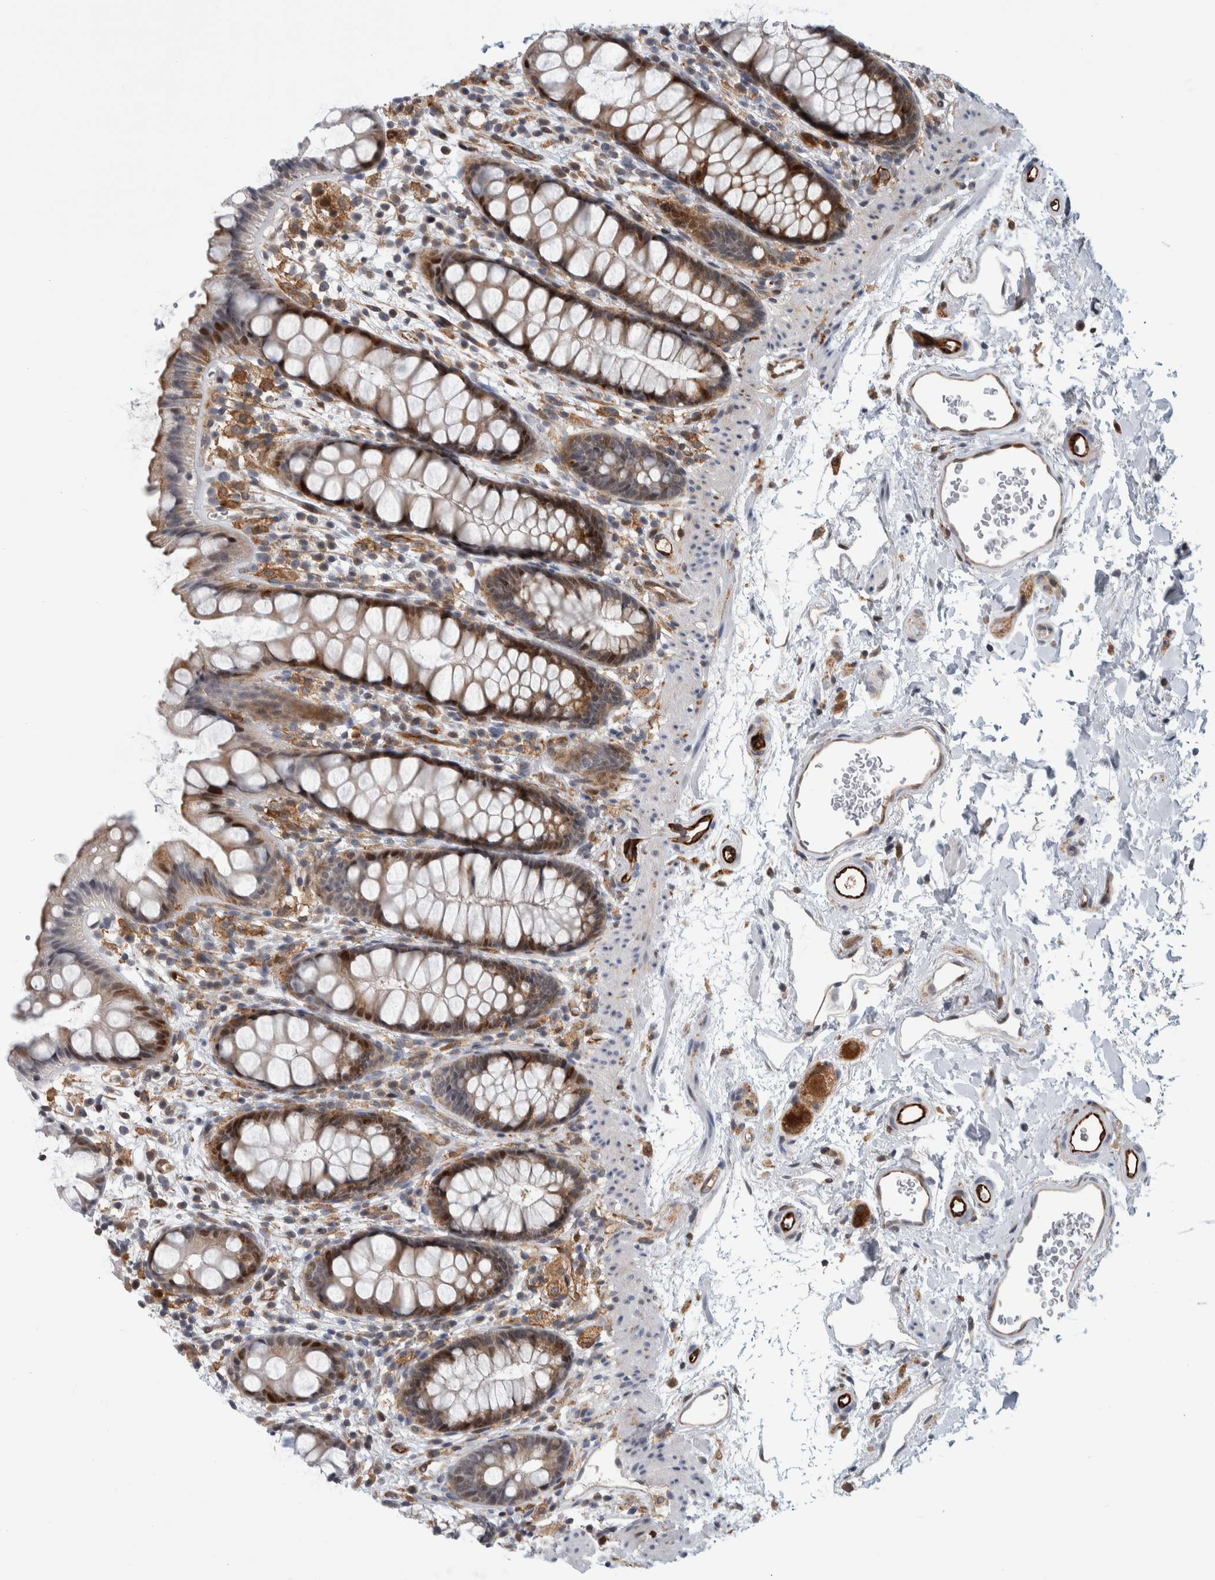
{"staining": {"intensity": "strong", "quantity": "25%-75%", "location": "cytoplasmic/membranous,nuclear"}, "tissue": "rectum", "cell_type": "Glandular cells", "image_type": "normal", "snomed": [{"axis": "morphology", "description": "Normal tissue, NOS"}, {"axis": "topography", "description": "Rectum"}], "caption": "An immunohistochemistry micrograph of unremarkable tissue is shown. Protein staining in brown shows strong cytoplasmic/membranous,nuclear positivity in rectum within glandular cells.", "gene": "MSL1", "patient": {"sex": "female", "age": 65}}